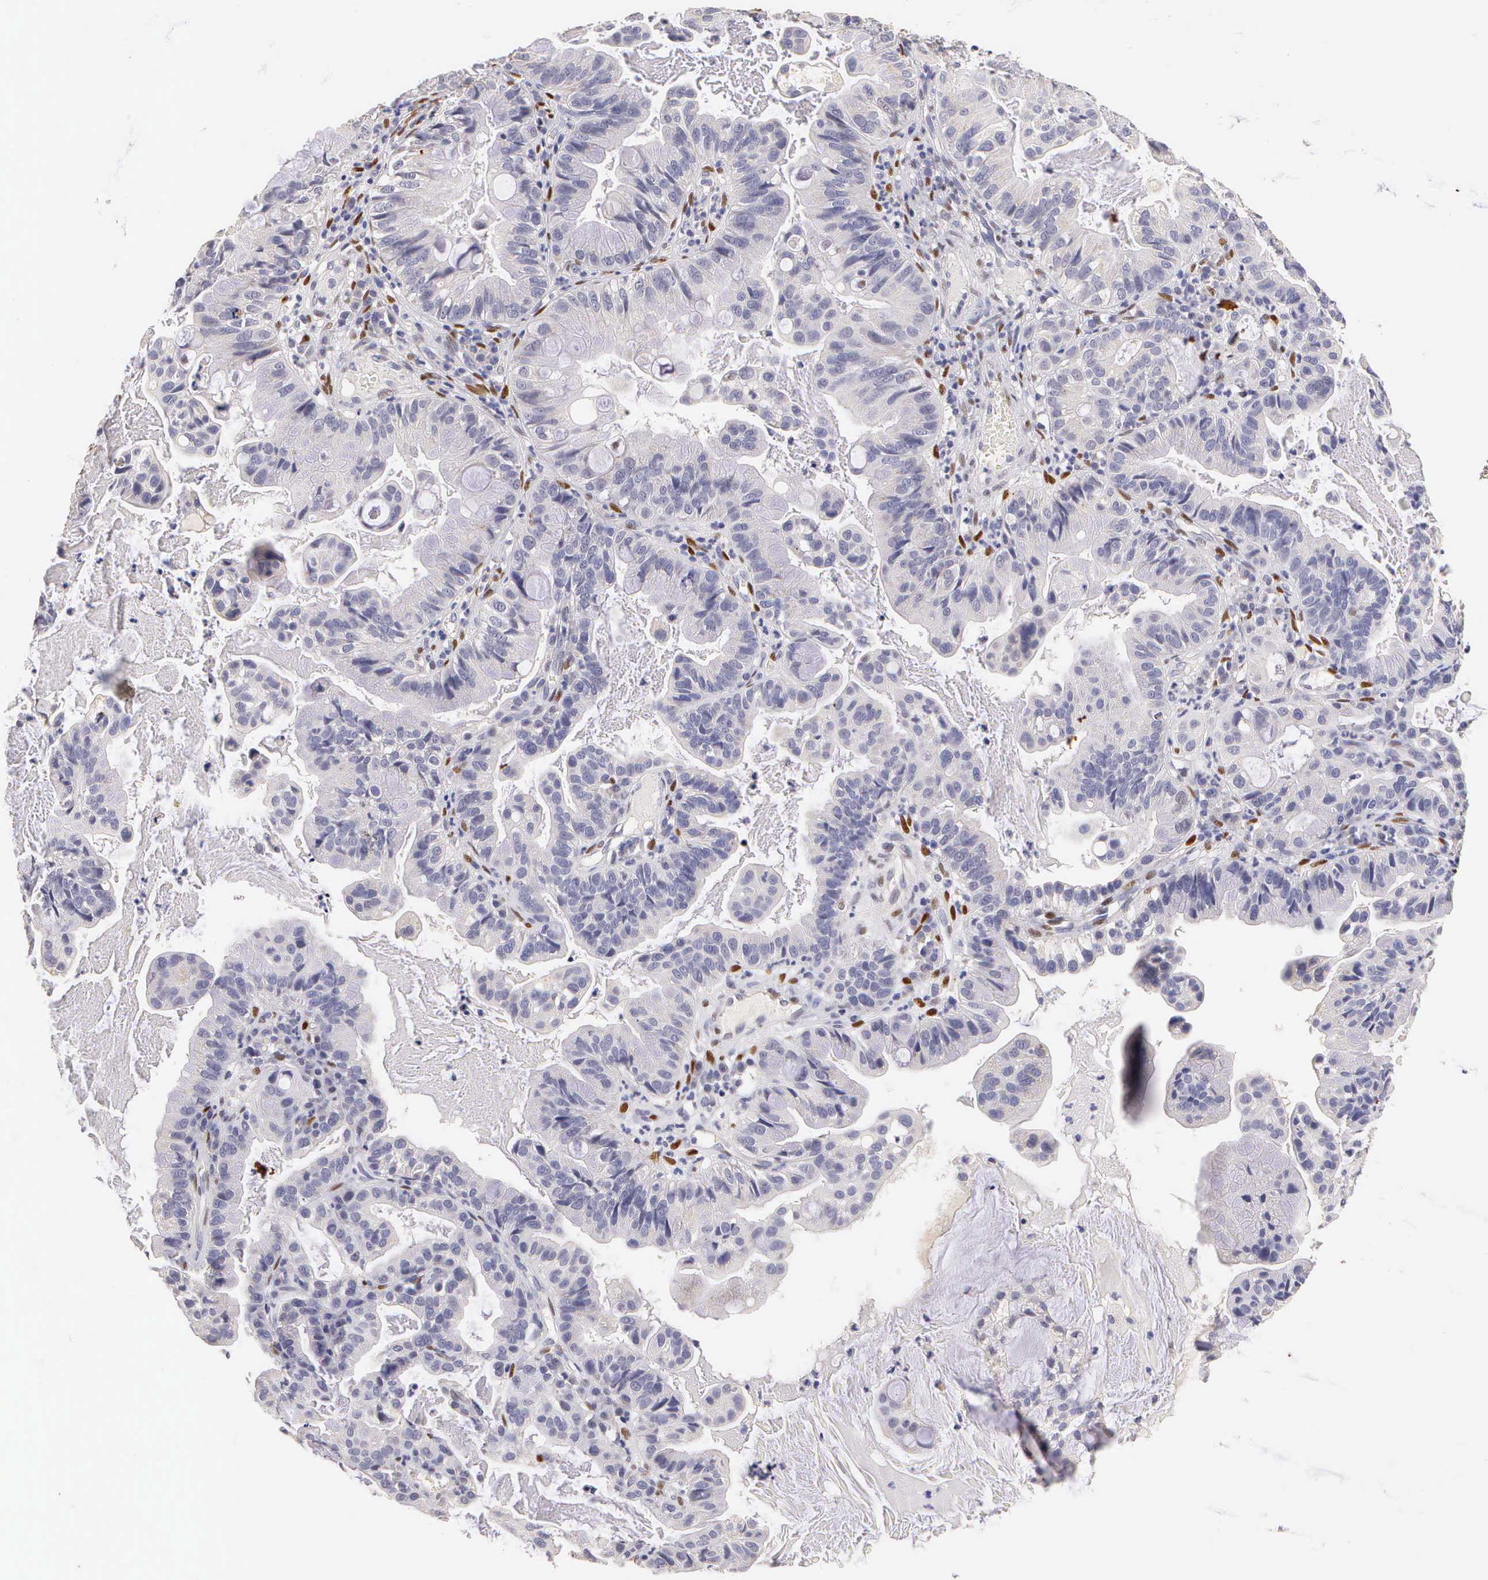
{"staining": {"intensity": "negative", "quantity": "none", "location": "none"}, "tissue": "cervical cancer", "cell_type": "Tumor cells", "image_type": "cancer", "snomed": [{"axis": "morphology", "description": "Adenocarcinoma, NOS"}, {"axis": "topography", "description": "Cervix"}], "caption": "There is no significant expression in tumor cells of adenocarcinoma (cervical). (DAB immunohistochemistry (IHC) with hematoxylin counter stain).", "gene": "ESR1", "patient": {"sex": "female", "age": 41}}